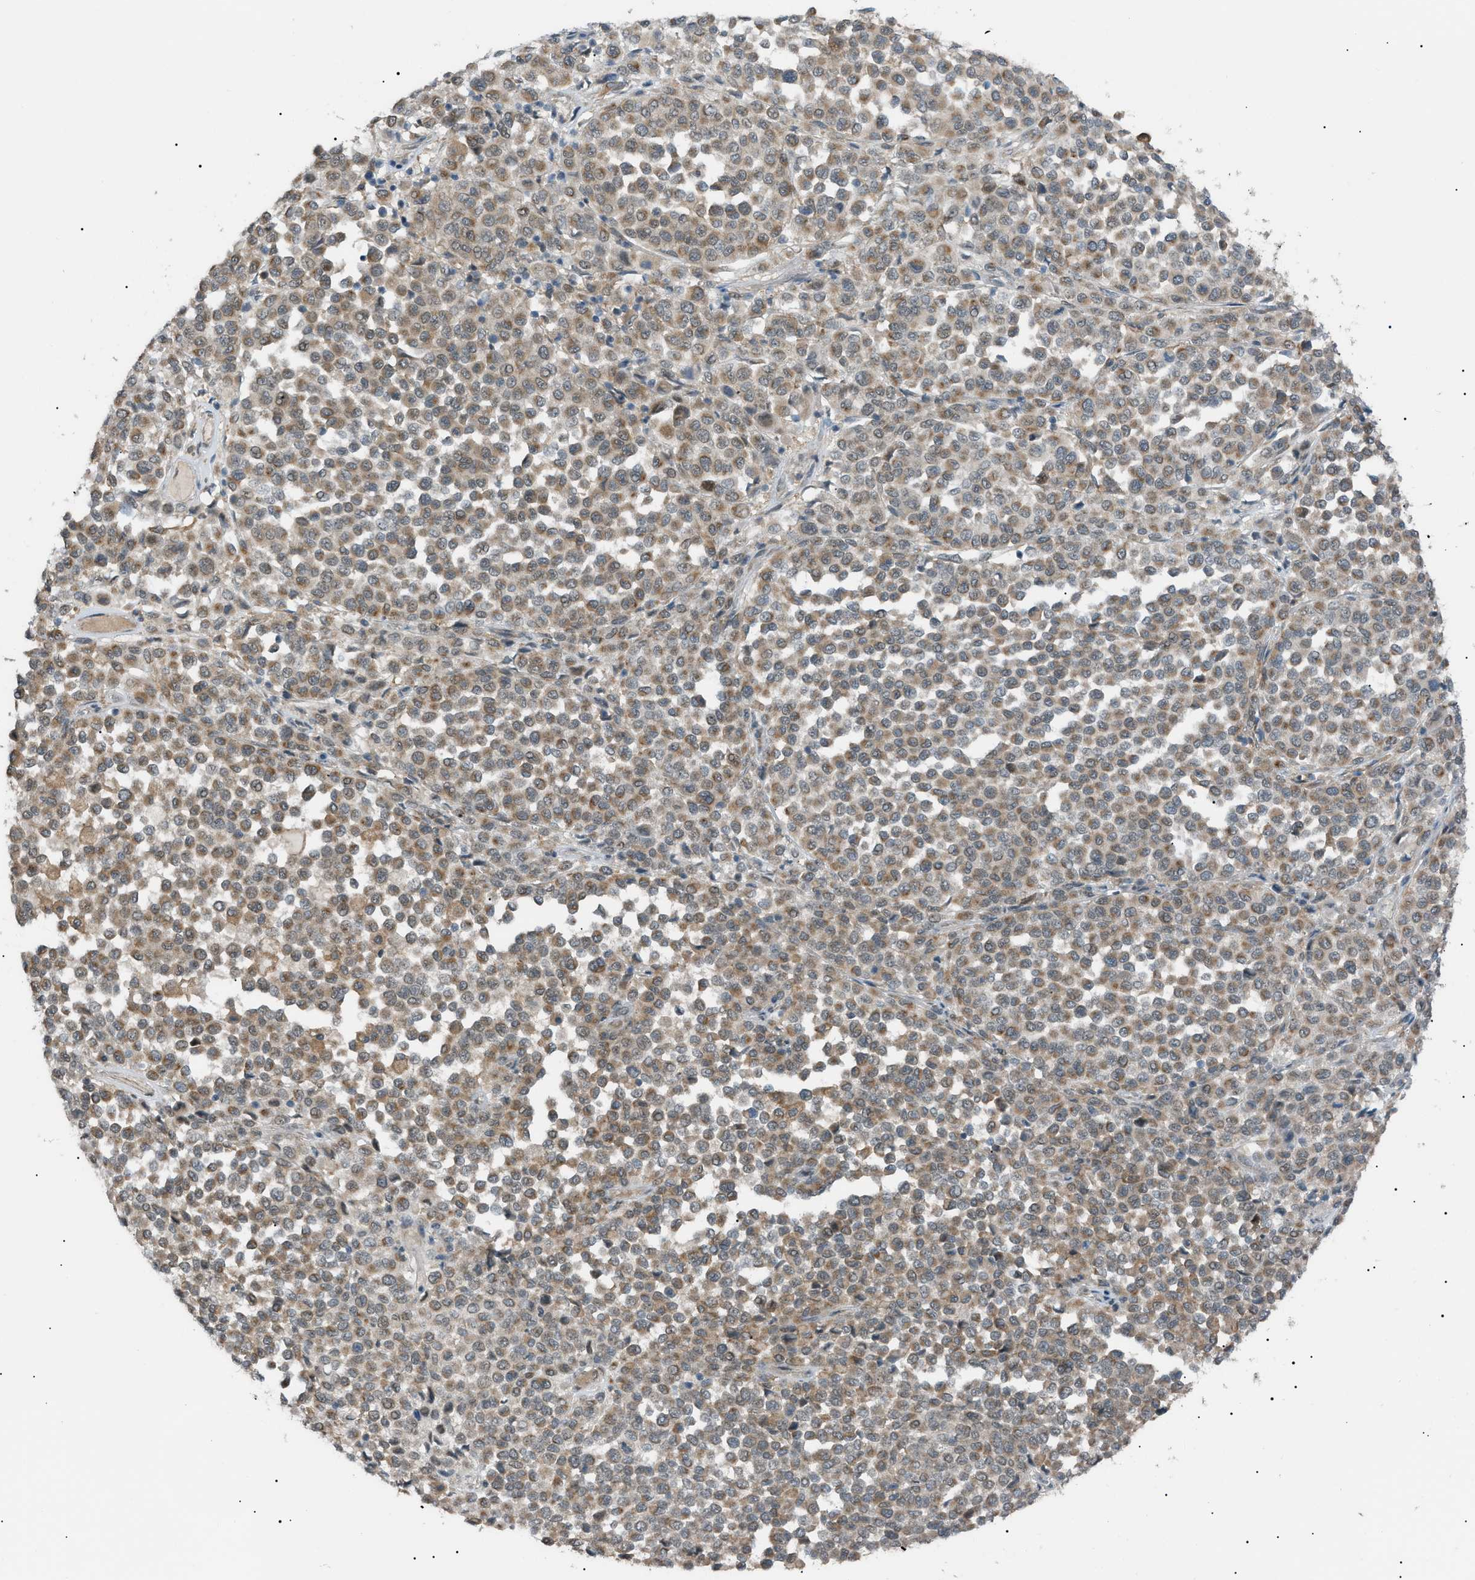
{"staining": {"intensity": "weak", "quantity": ">75%", "location": "cytoplasmic/membranous"}, "tissue": "melanoma", "cell_type": "Tumor cells", "image_type": "cancer", "snomed": [{"axis": "morphology", "description": "Malignant melanoma, Metastatic site"}, {"axis": "topography", "description": "Pancreas"}], "caption": "A histopathology image of malignant melanoma (metastatic site) stained for a protein exhibits weak cytoplasmic/membranous brown staining in tumor cells.", "gene": "LPIN2", "patient": {"sex": "female", "age": 30}}